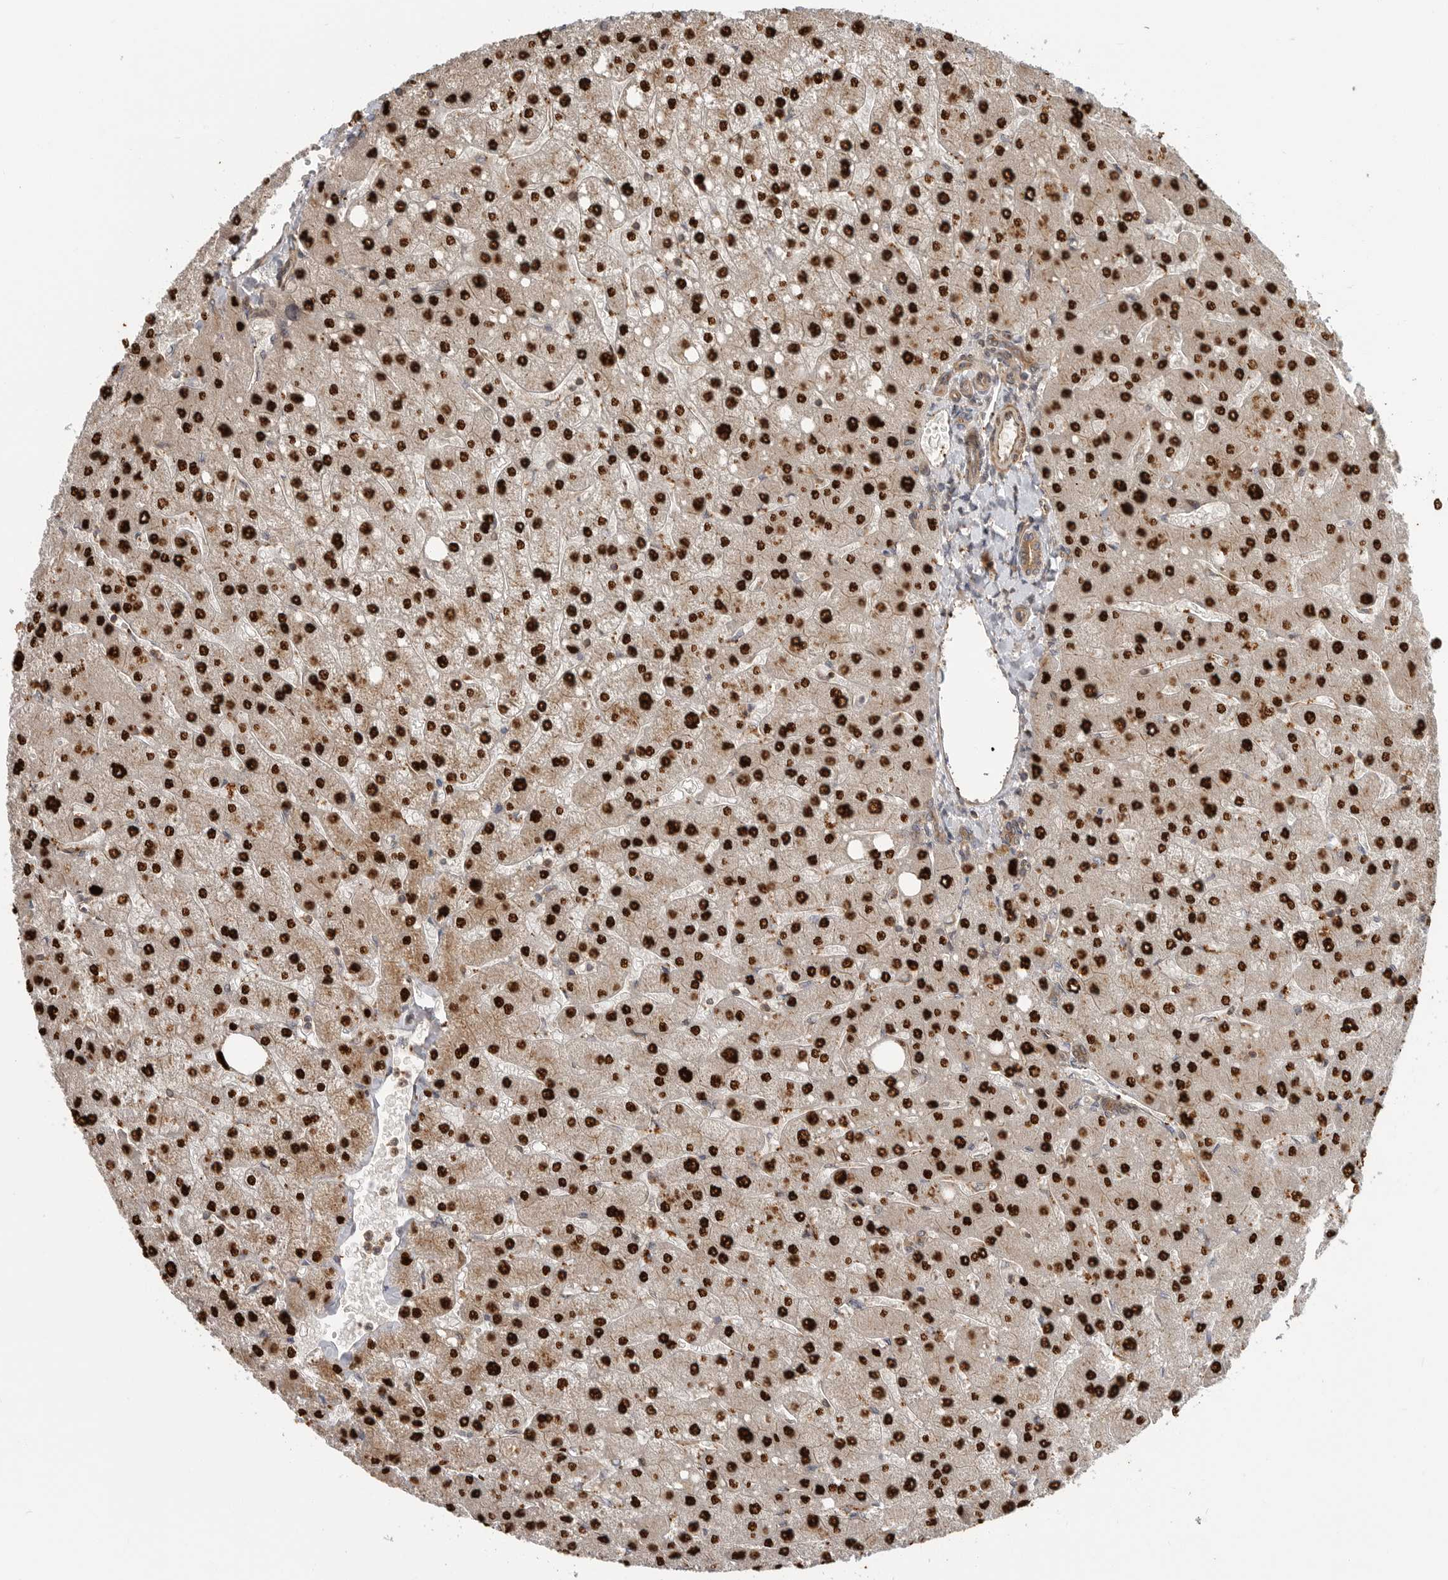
{"staining": {"intensity": "moderate", "quantity": ">75%", "location": "cytoplasmic/membranous"}, "tissue": "liver", "cell_type": "Cholangiocytes", "image_type": "normal", "snomed": [{"axis": "morphology", "description": "Normal tissue, NOS"}, {"axis": "topography", "description": "Liver"}], "caption": "This histopathology image shows unremarkable liver stained with IHC to label a protein in brown. The cytoplasmic/membranous of cholangiocytes show moderate positivity for the protein. Nuclei are counter-stained blue.", "gene": "STRAP", "patient": {"sex": "male", "age": 55}}